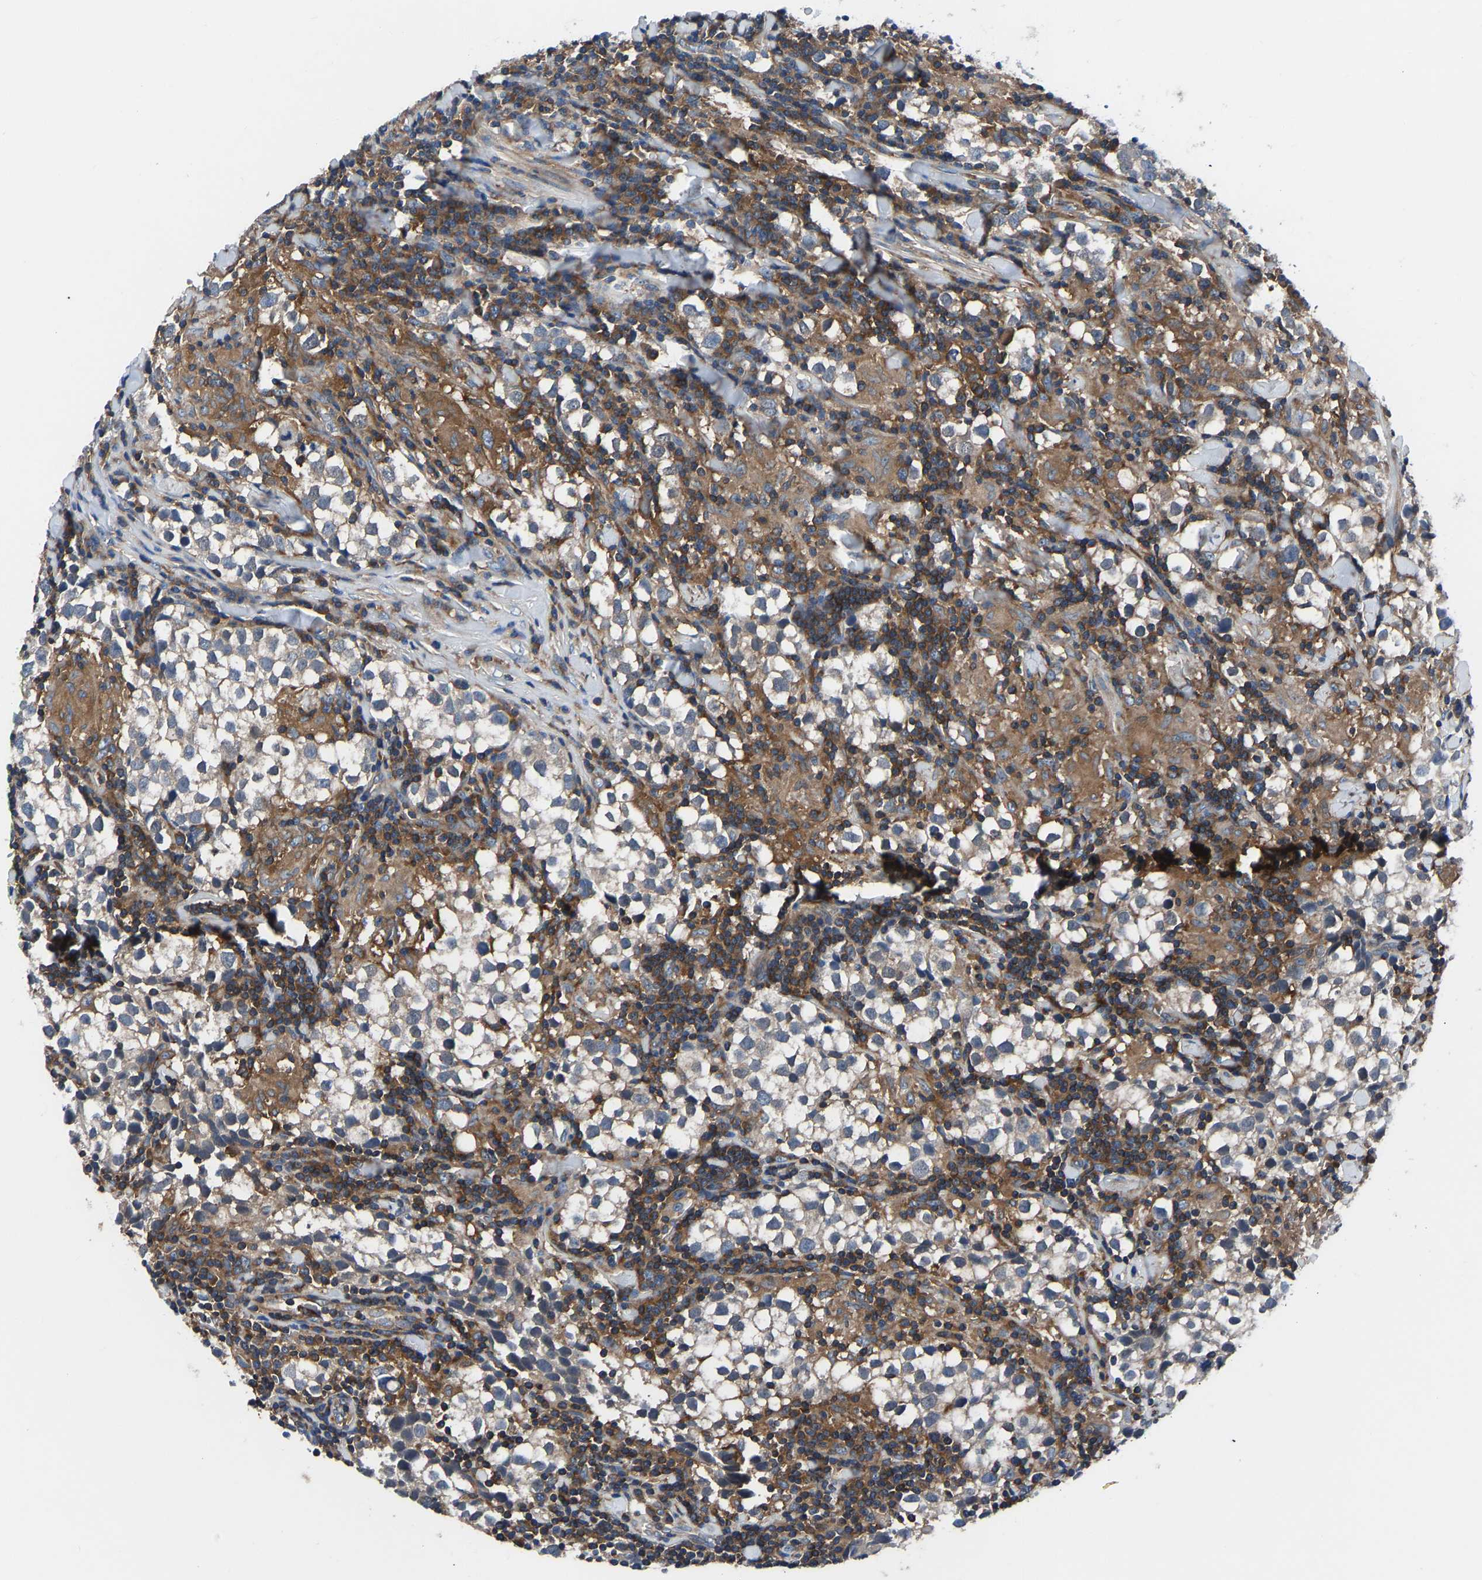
{"staining": {"intensity": "negative", "quantity": "none", "location": "none"}, "tissue": "testis cancer", "cell_type": "Tumor cells", "image_type": "cancer", "snomed": [{"axis": "morphology", "description": "Seminoma, NOS"}, {"axis": "morphology", "description": "Carcinoma, Embryonal, NOS"}, {"axis": "topography", "description": "Testis"}], "caption": "High magnification brightfield microscopy of testis seminoma stained with DAB (3,3'-diaminobenzidine) (brown) and counterstained with hematoxylin (blue): tumor cells show no significant expression. (DAB (3,3'-diaminobenzidine) immunohistochemistry (IHC) with hematoxylin counter stain).", "gene": "PRKAR1A", "patient": {"sex": "male", "age": 36}}